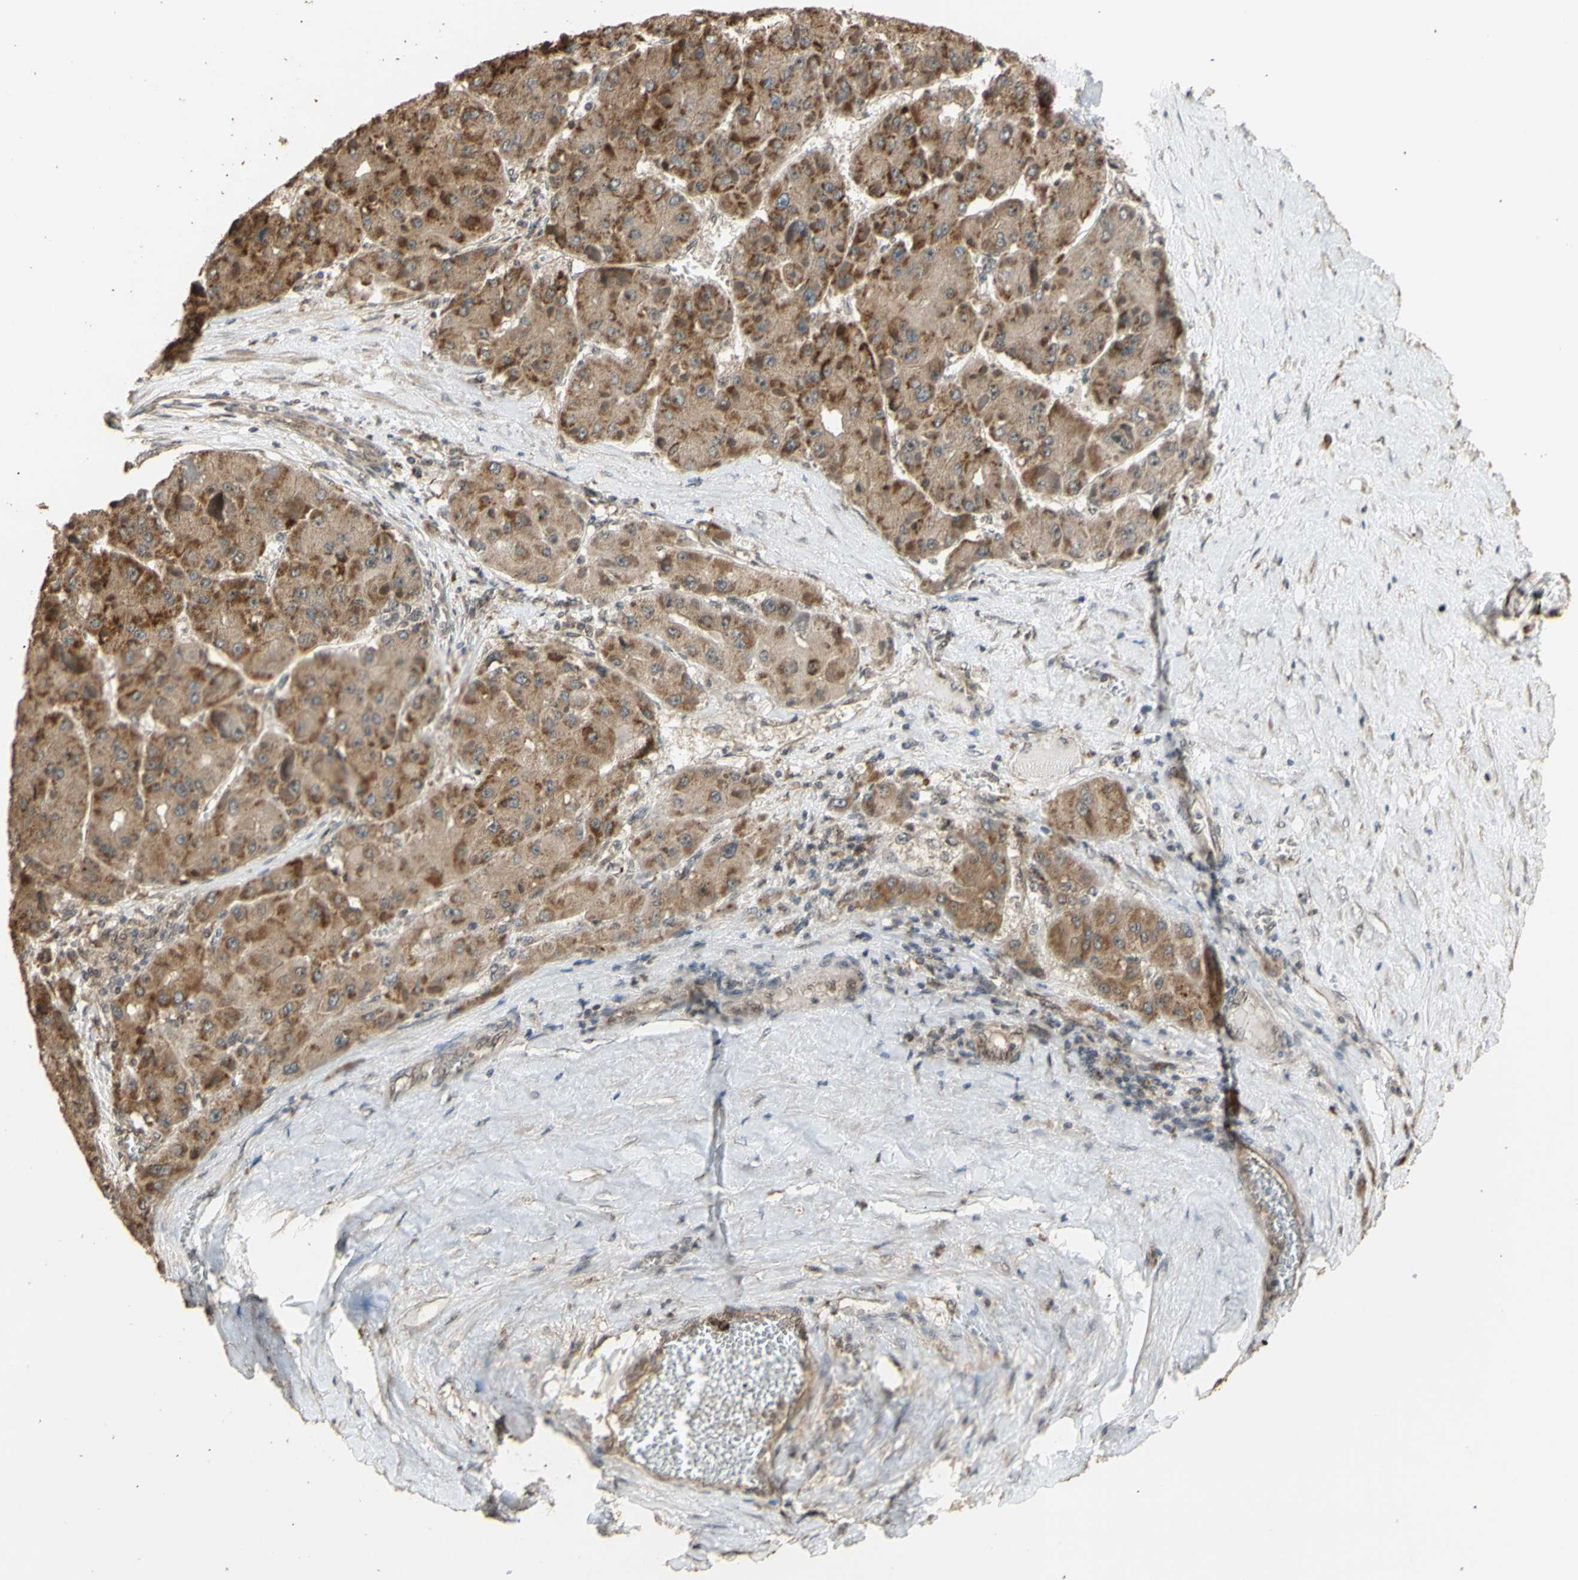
{"staining": {"intensity": "moderate", "quantity": ">75%", "location": "cytoplasmic/membranous"}, "tissue": "liver cancer", "cell_type": "Tumor cells", "image_type": "cancer", "snomed": [{"axis": "morphology", "description": "Carcinoma, Hepatocellular, NOS"}, {"axis": "topography", "description": "Liver"}], "caption": "Immunohistochemistry of liver cancer (hepatocellular carcinoma) reveals medium levels of moderate cytoplasmic/membranous expression in about >75% of tumor cells.", "gene": "GTF2E2", "patient": {"sex": "female", "age": 73}}